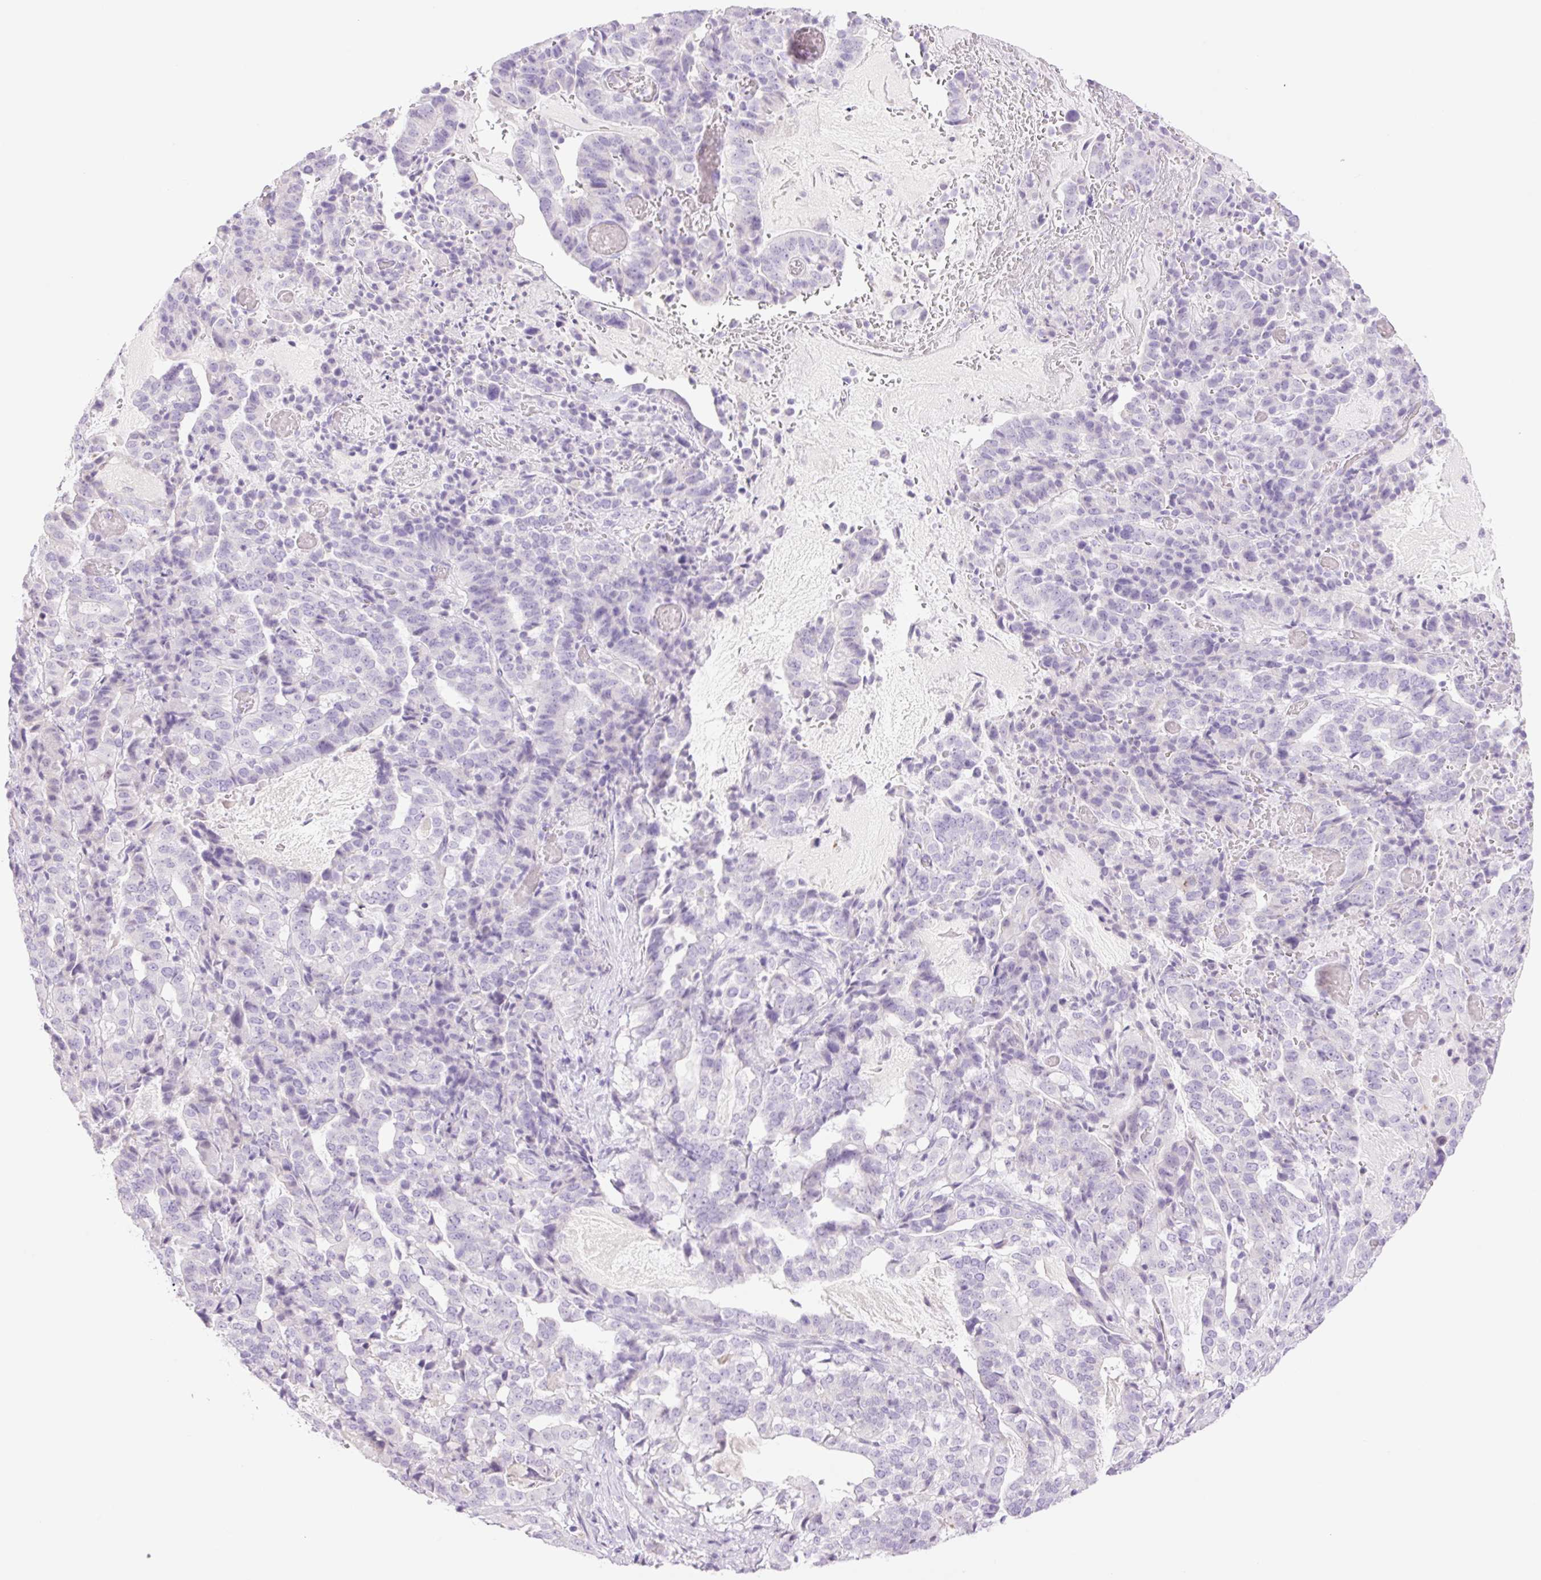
{"staining": {"intensity": "negative", "quantity": "none", "location": "none"}, "tissue": "stomach cancer", "cell_type": "Tumor cells", "image_type": "cancer", "snomed": [{"axis": "morphology", "description": "Adenocarcinoma, NOS"}, {"axis": "topography", "description": "Stomach"}], "caption": "This is an immunohistochemistry histopathology image of human adenocarcinoma (stomach). There is no staining in tumor cells.", "gene": "TBX15", "patient": {"sex": "male", "age": 48}}